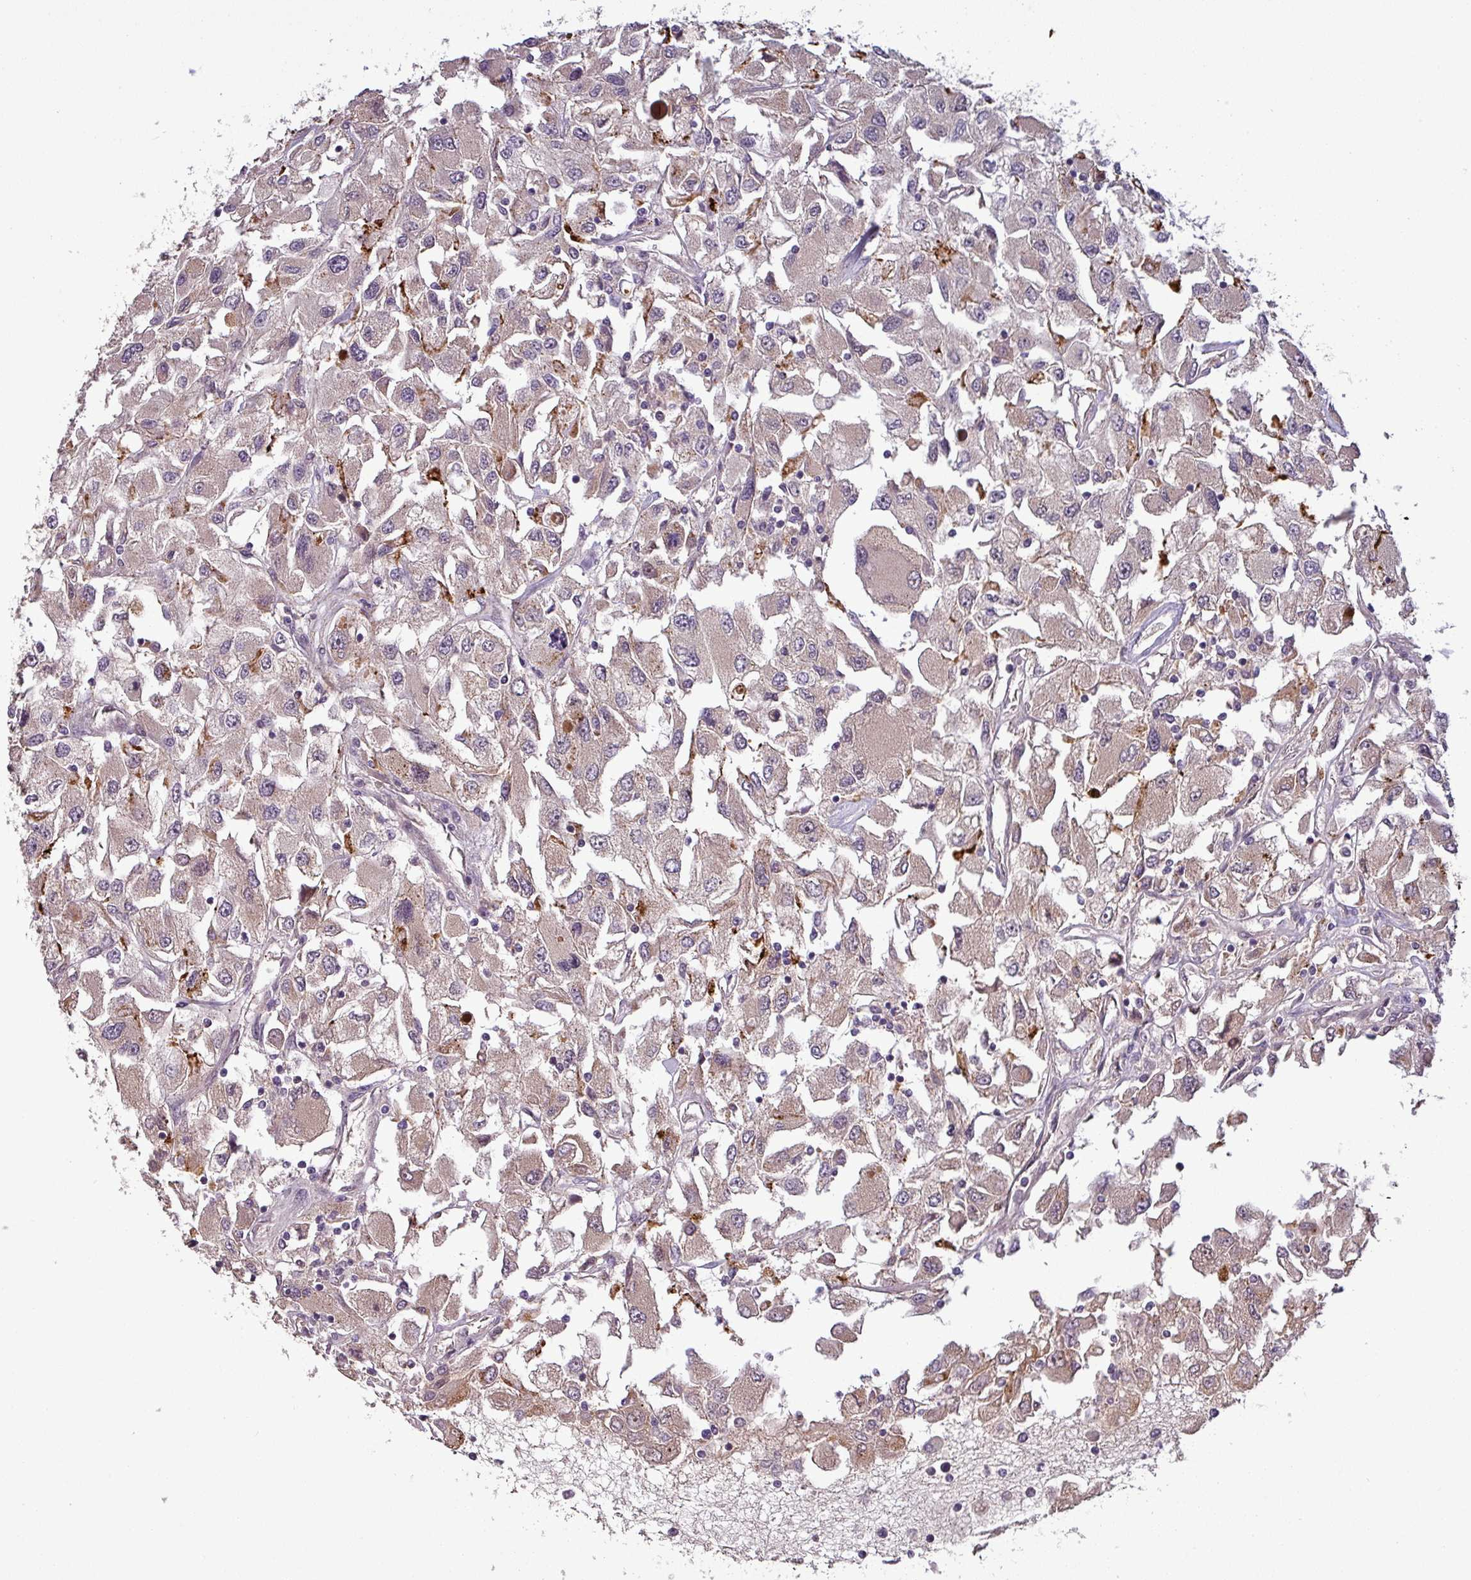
{"staining": {"intensity": "weak", "quantity": "25%-75%", "location": "cytoplasmic/membranous"}, "tissue": "renal cancer", "cell_type": "Tumor cells", "image_type": "cancer", "snomed": [{"axis": "morphology", "description": "Adenocarcinoma, NOS"}, {"axis": "topography", "description": "Kidney"}], "caption": "Immunohistochemistry of adenocarcinoma (renal) reveals low levels of weak cytoplasmic/membranous positivity in about 25%-75% of tumor cells.", "gene": "PUS1", "patient": {"sex": "female", "age": 52}}